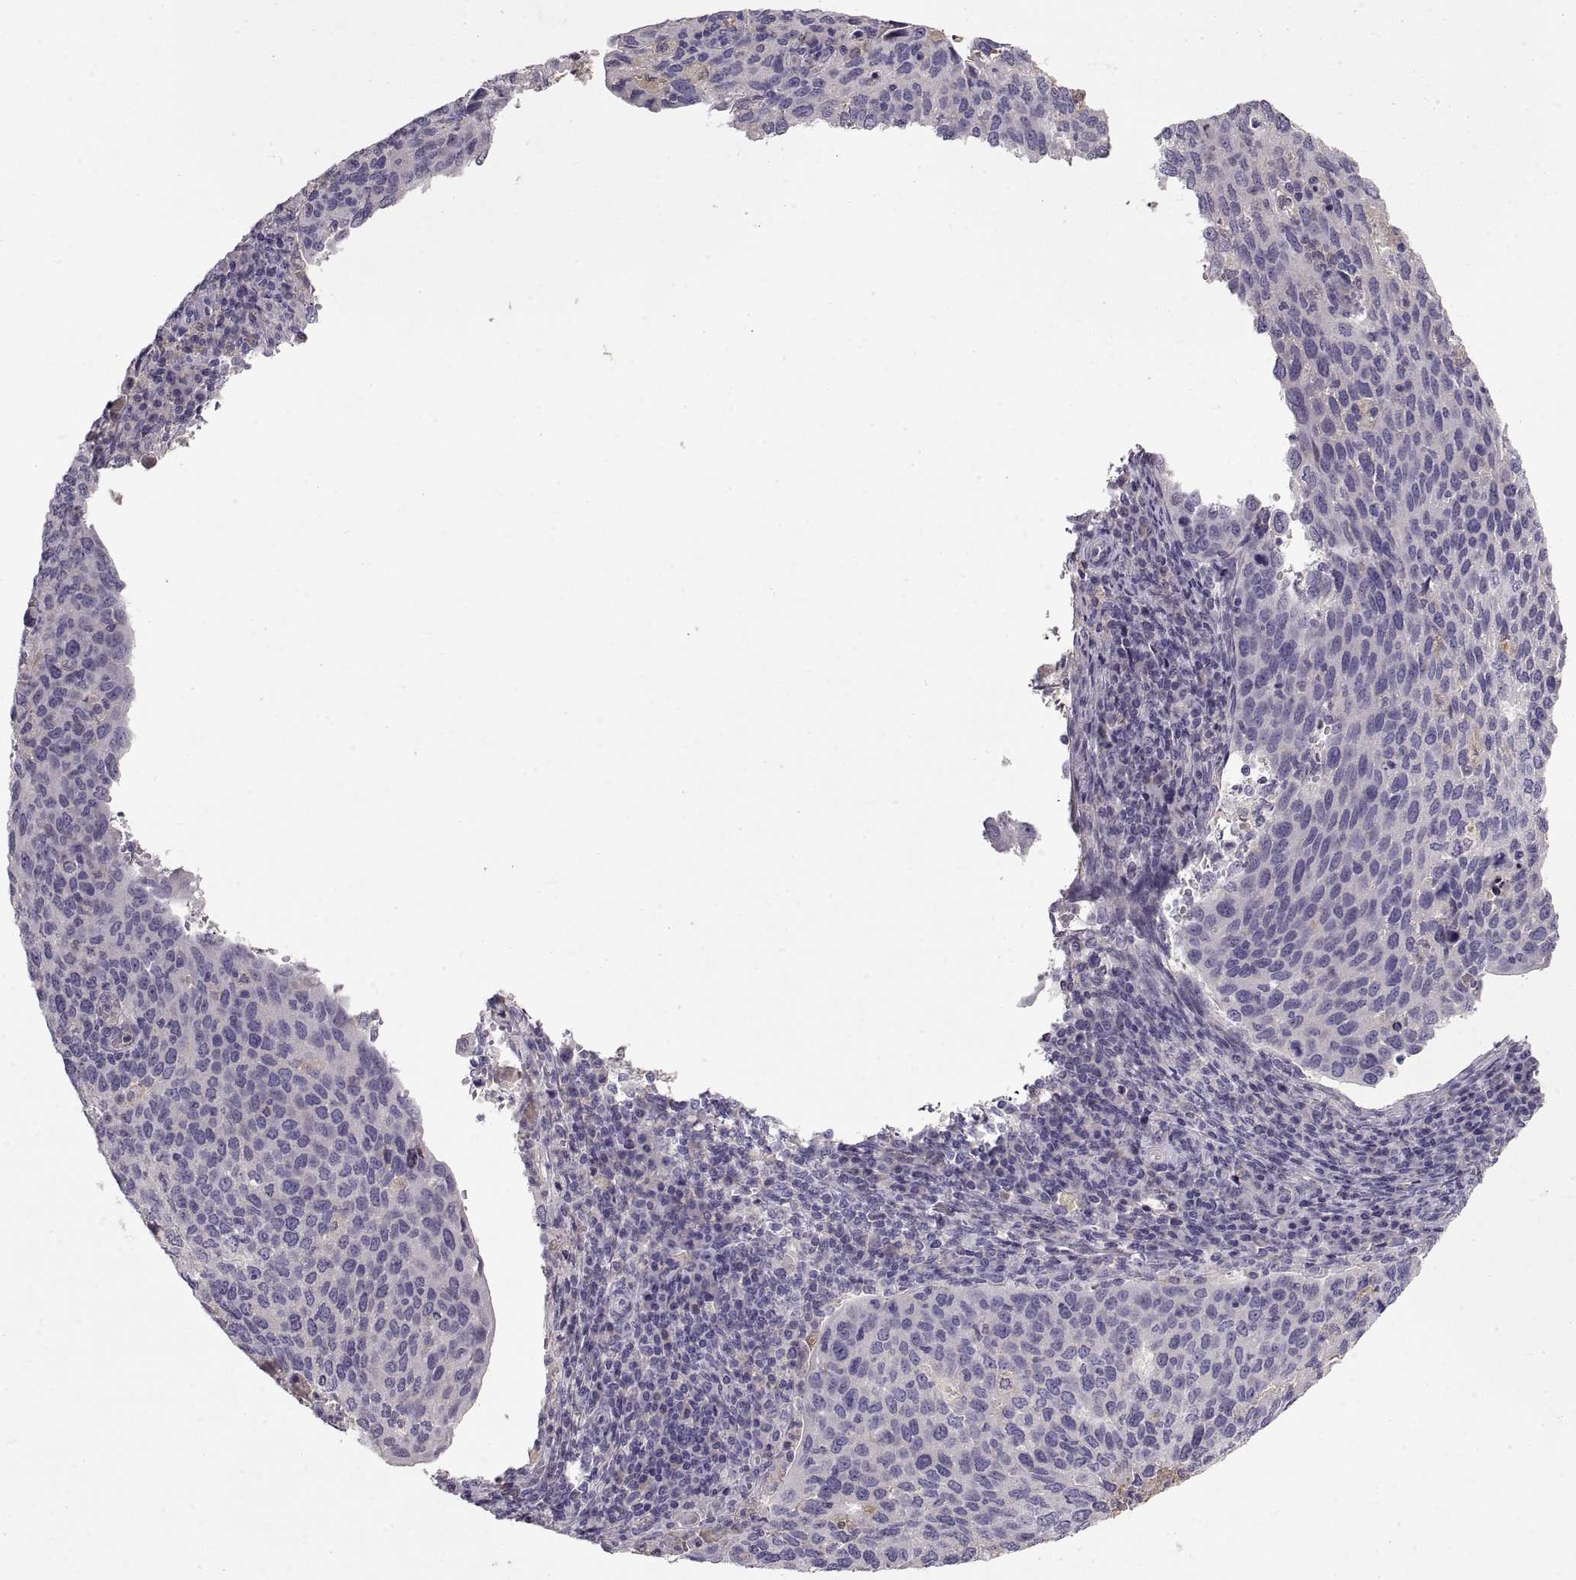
{"staining": {"intensity": "negative", "quantity": "none", "location": "none"}, "tissue": "cervical cancer", "cell_type": "Tumor cells", "image_type": "cancer", "snomed": [{"axis": "morphology", "description": "Squamous cell carcinoma, NOS"}, {"axis": "topography", "description": "Cervix"}], "caption": "High magnification brightfield microscopy of cervical cancer stained with DAB (brown) and counterstained with hematoxylin (blue): tumor cells show no significant expression.", "gene": "ADAM32", "patient": {"sex": "female", "age": 54}}